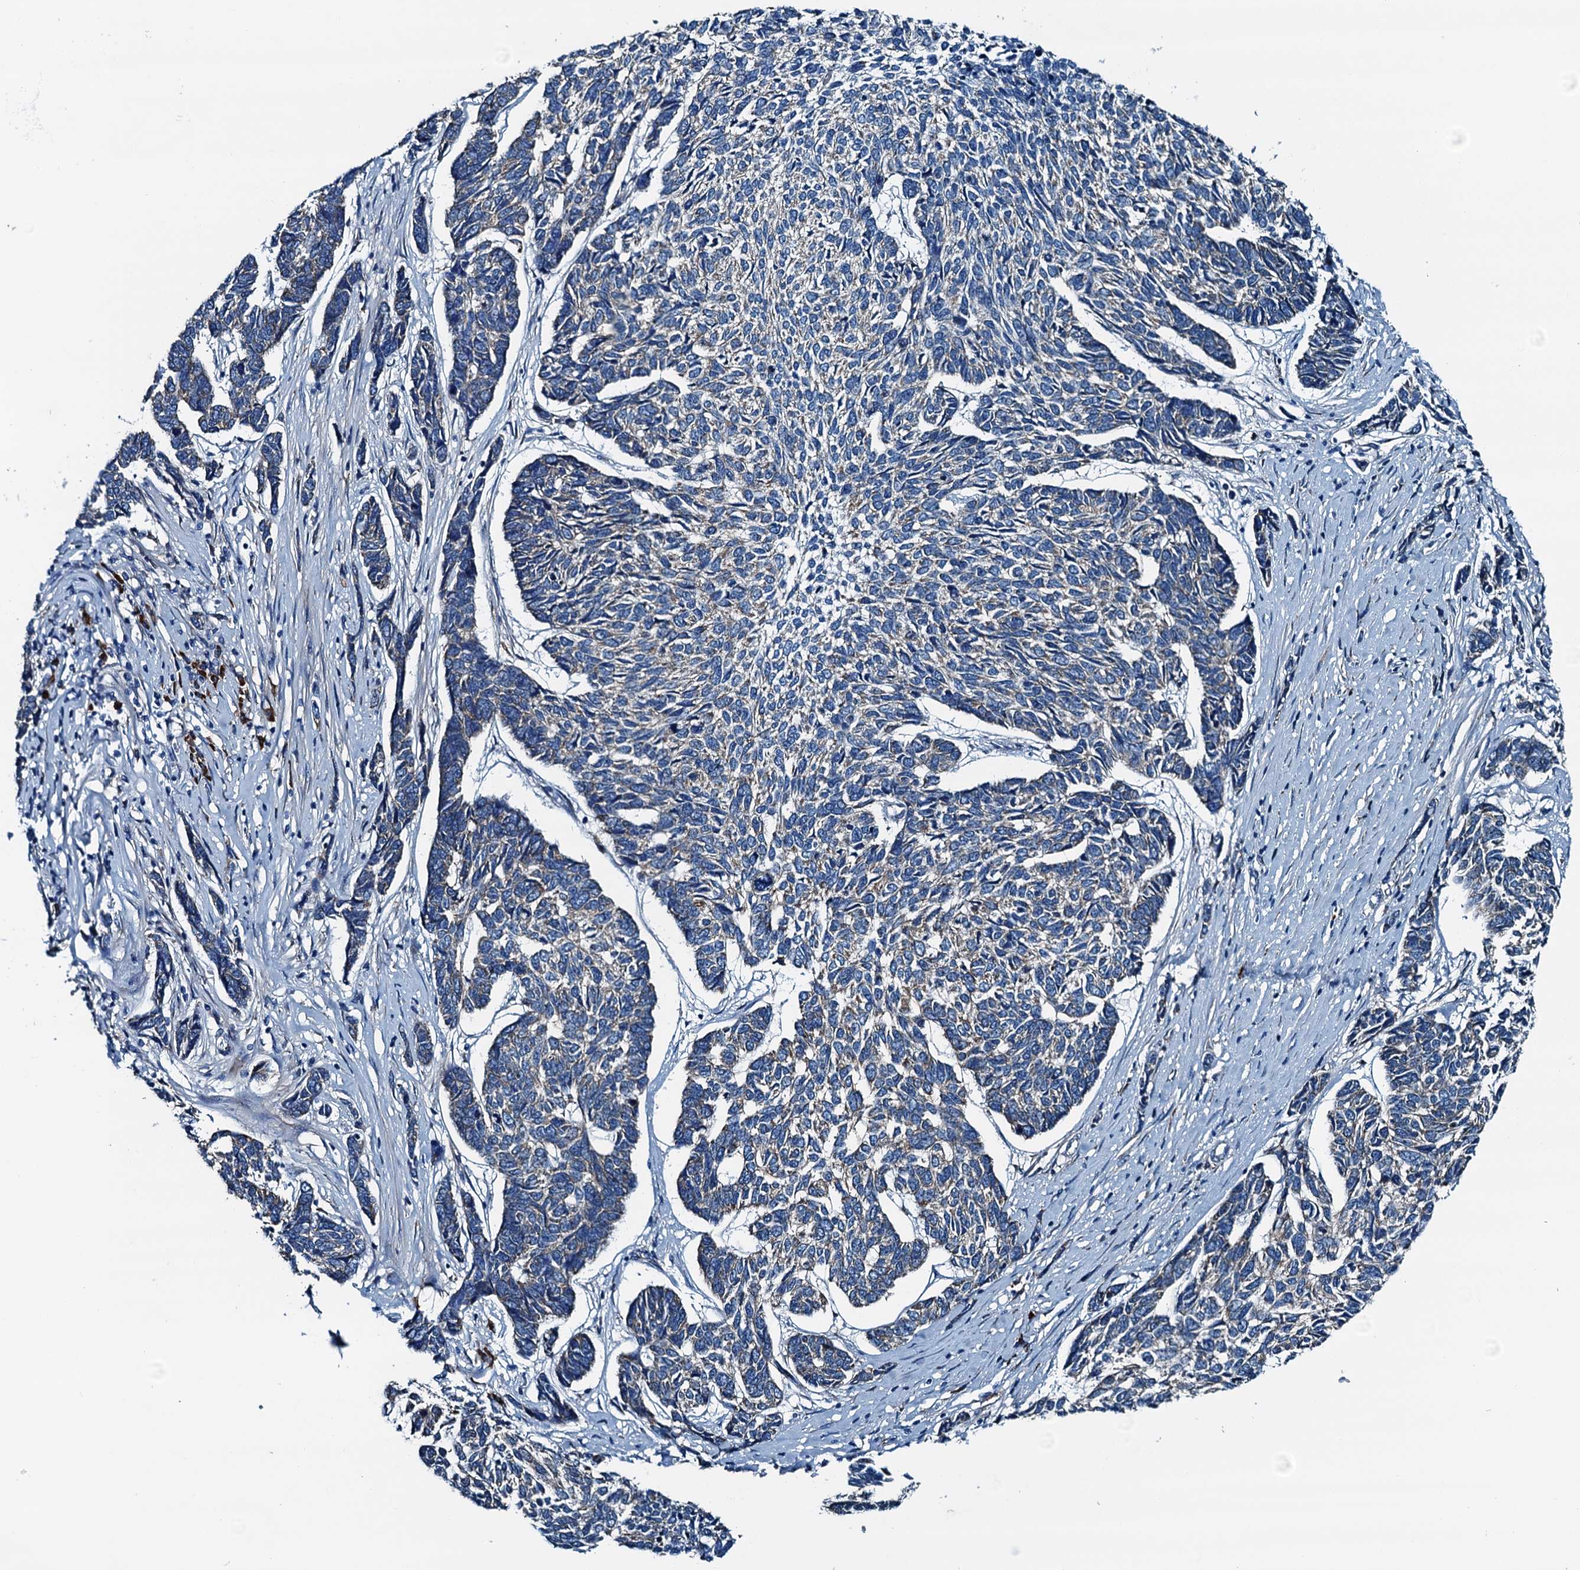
{"staining": {"intensity": "negative", "quantity": "none", "location": "none"}, "tissue": "skin cancer", "cell_type": "Tumor cells", "image_type": "cancer", "snomed": [{"axis": "morphology", "description": "Basal cell carcinoma"}, {"axis": "topography", "description": "Skin"}], "caption": "Protein analysis of skin cancer displays no significant staining in tumor cells. (Brightfield microscopy of DAB (3,3'-diaminobenzidine) immunohistochemistry at high magnification).", "gene": "TAMALIN", "patient": {"sex": "female", "age": 65}}